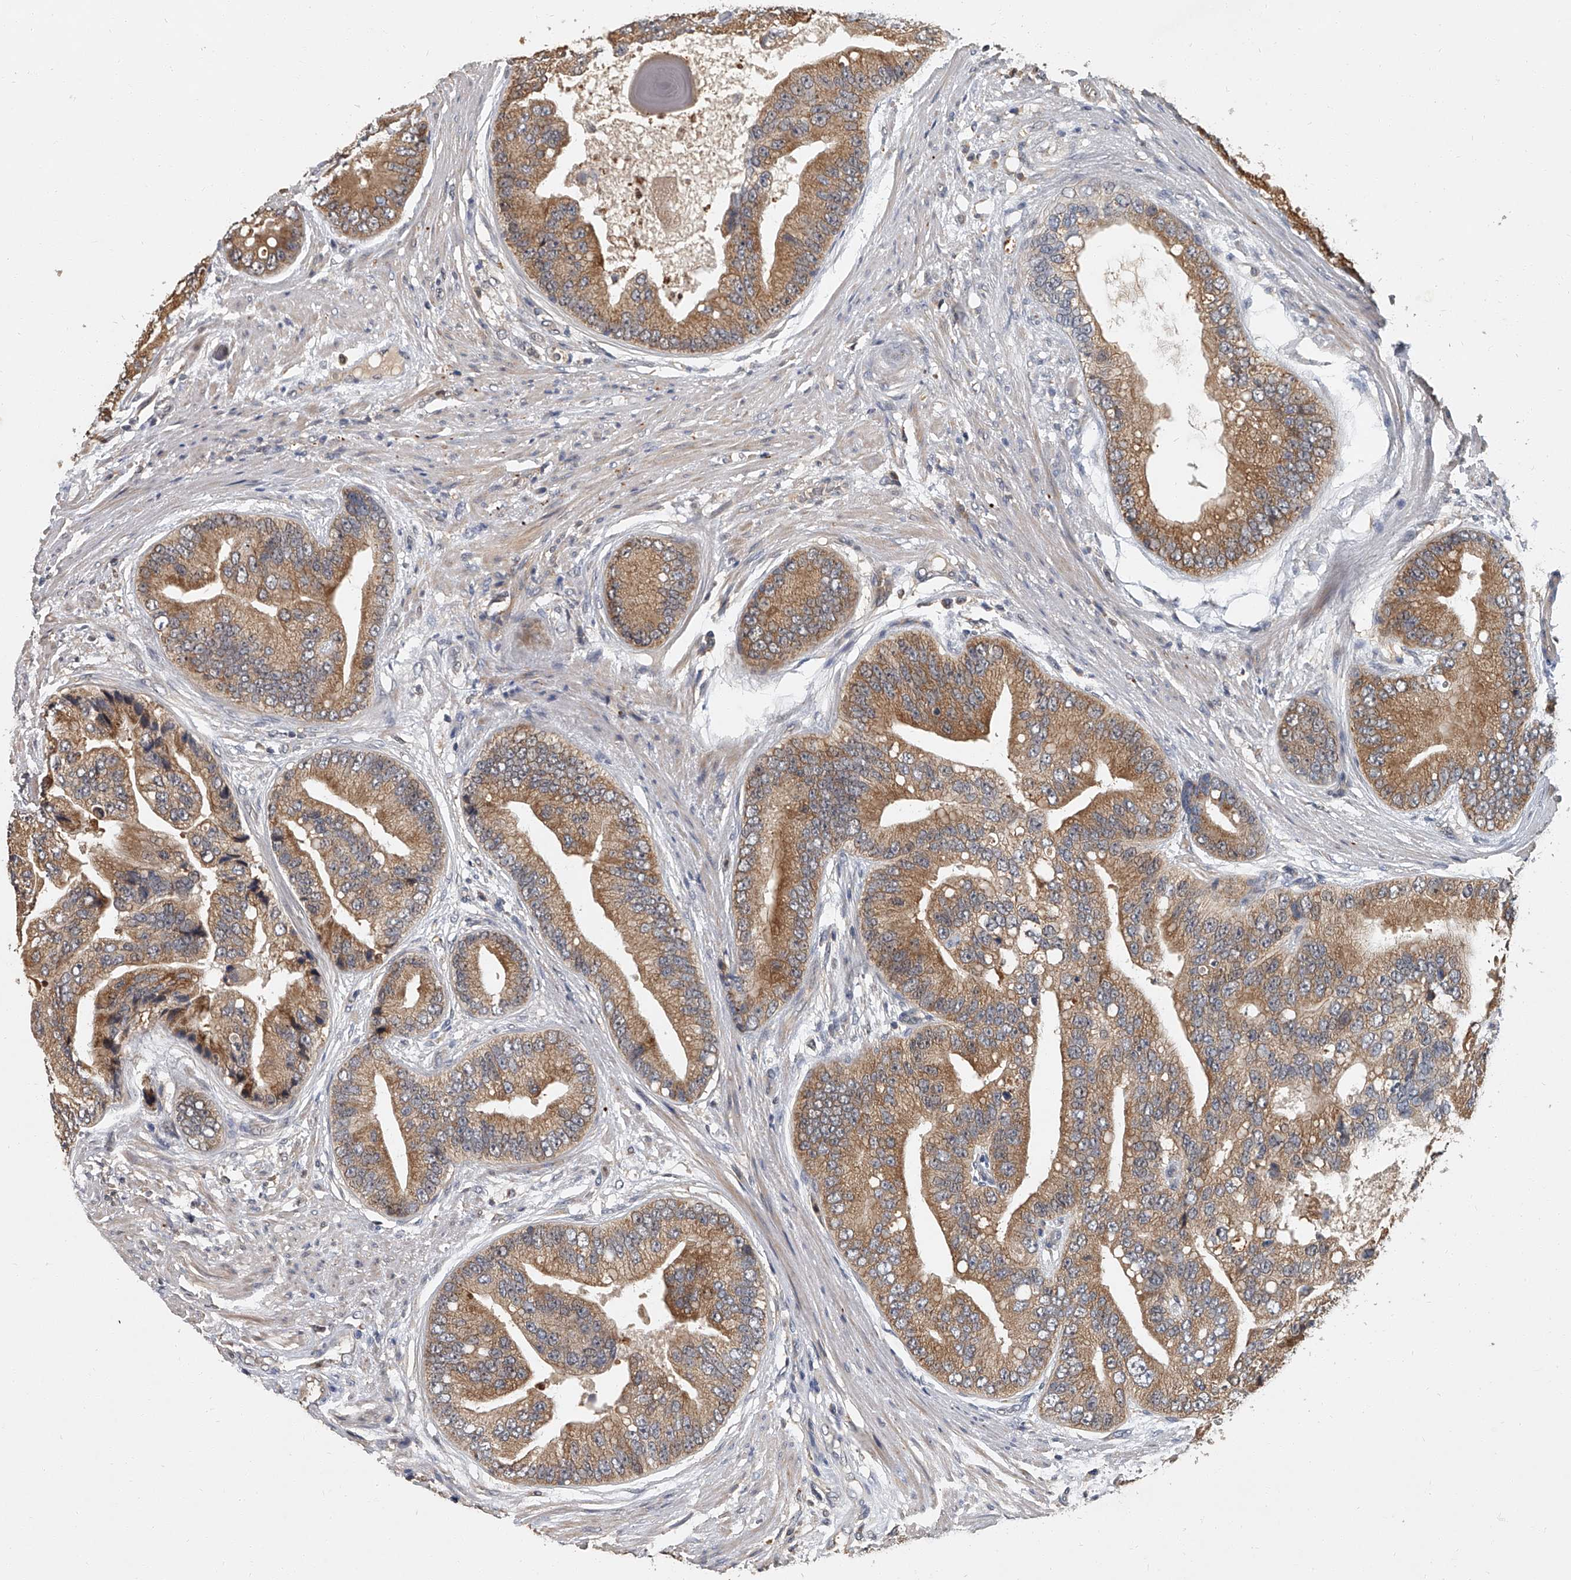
{"staining": {"intensity": "moderate", "quantity": ">75%", "location": "cytoplasmic/membranous"}, "tissue": "prostate cancer", "cell_type": "Tumor cells", "image_type": "cancer", "snomed": [{"axis": "morphology", "description": "Adenocarcinoma, High grade"}, {"axis": "topography", "description": "Prostate"}], "caption": "A brown stain highlights moderate cytoplasmic/membranous staining of a protein in human prostate cancer (adenocarcinoma (high-grade)) tumor cells.", "gene": "JAG2", "patient": {"sex": "male", "age": 70}}